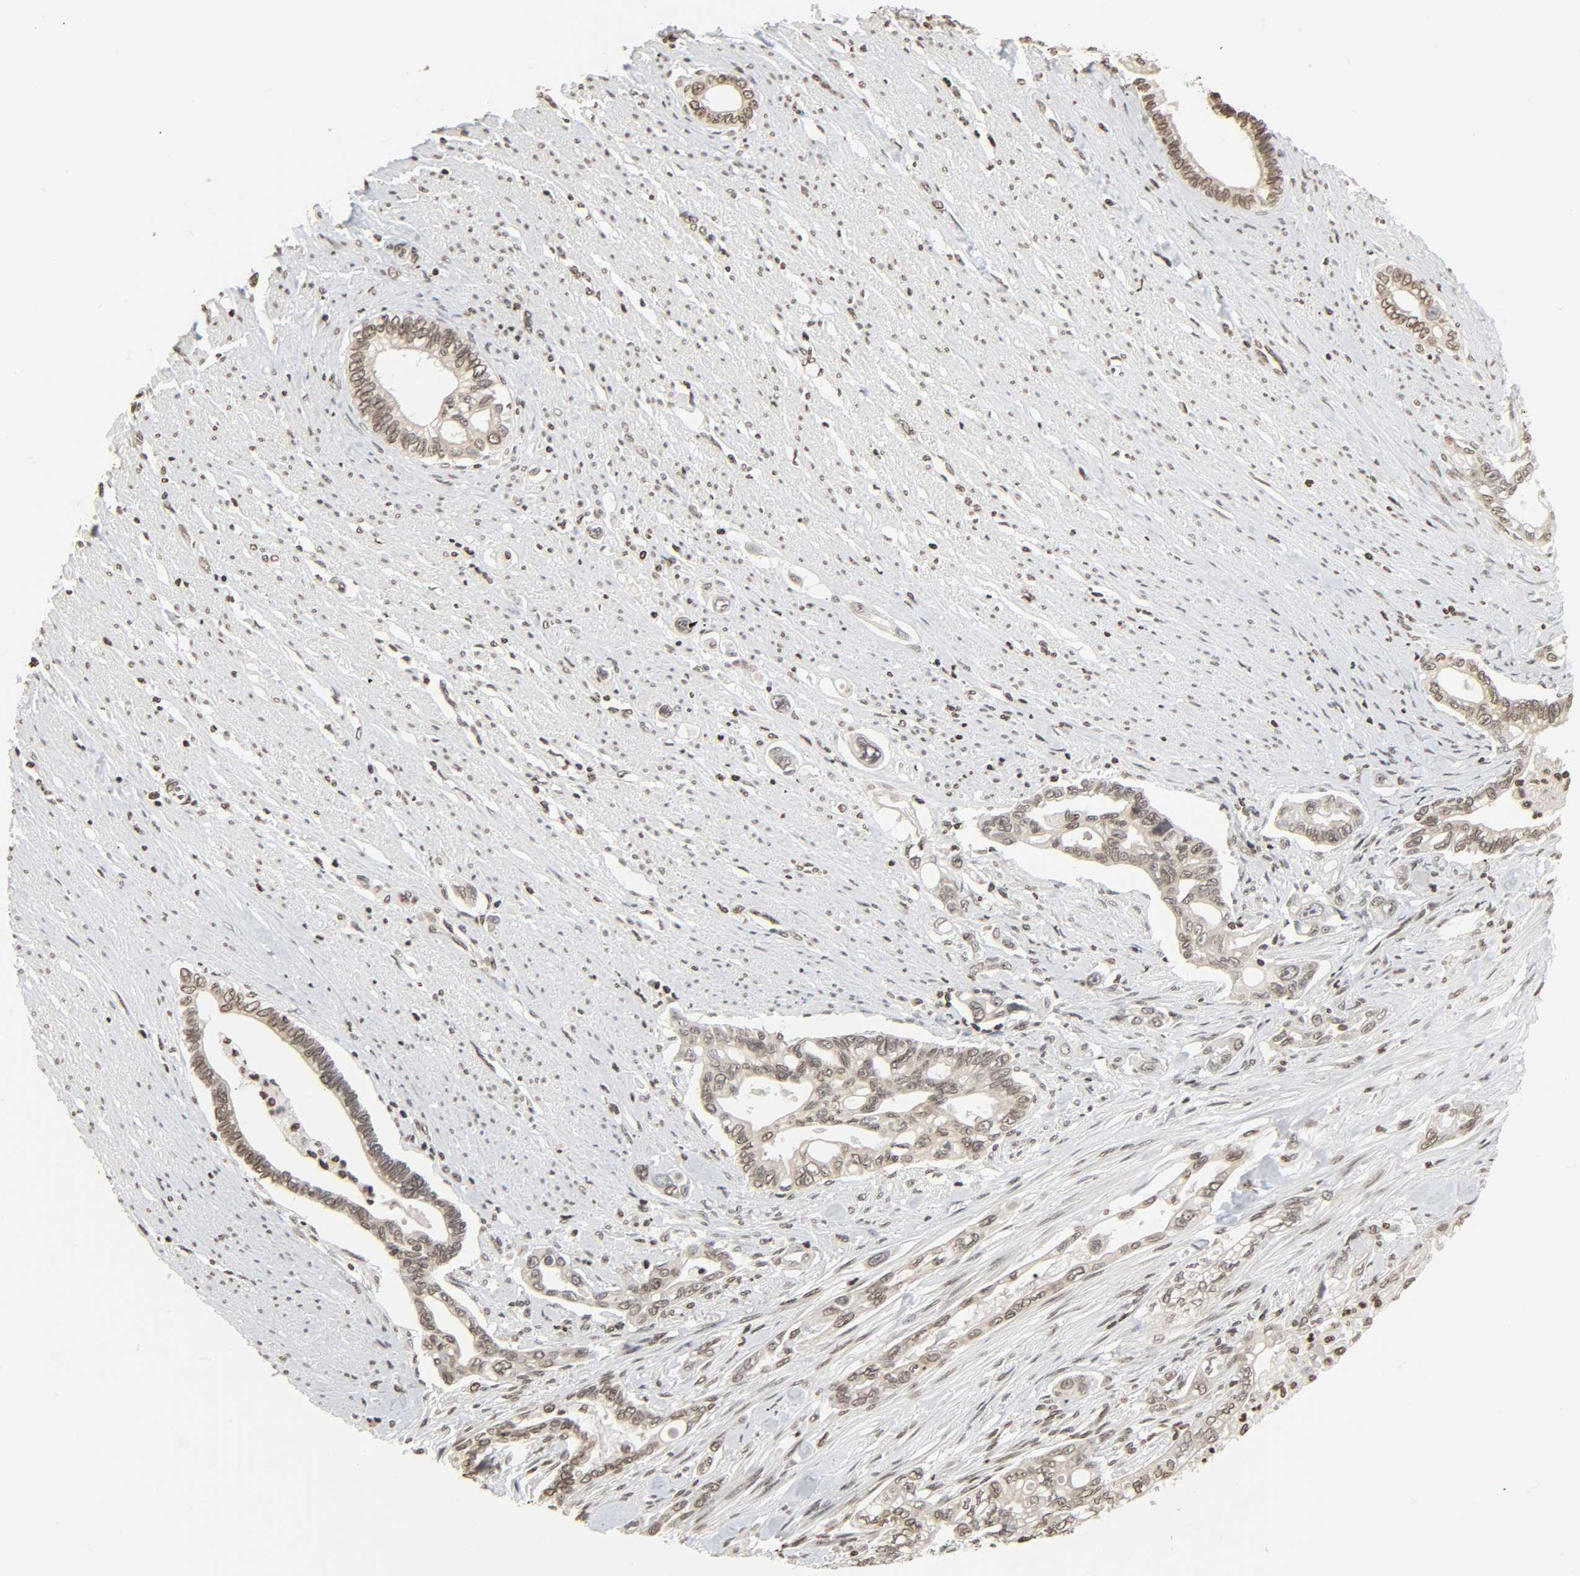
{"staining": {"intensity": "moderate", "quantity": ">75%", "location": "nuclear"}, "tissue": "pancreatic cancer", "cell_type": "Tumor cells", "image_type": "cancer", "snomed": [{"axis": "morphology", "description": "Normal tissue, NOS"}, {"axis": "topography", "description": "Pancreas"}], "caption": "Protein analysis of pancreatic cancer tissue shows moderate nuclear expression in about >75% of tumor cells.", "gene": "ELAVL1", "patient": {"sex": "male", "age": 42}}